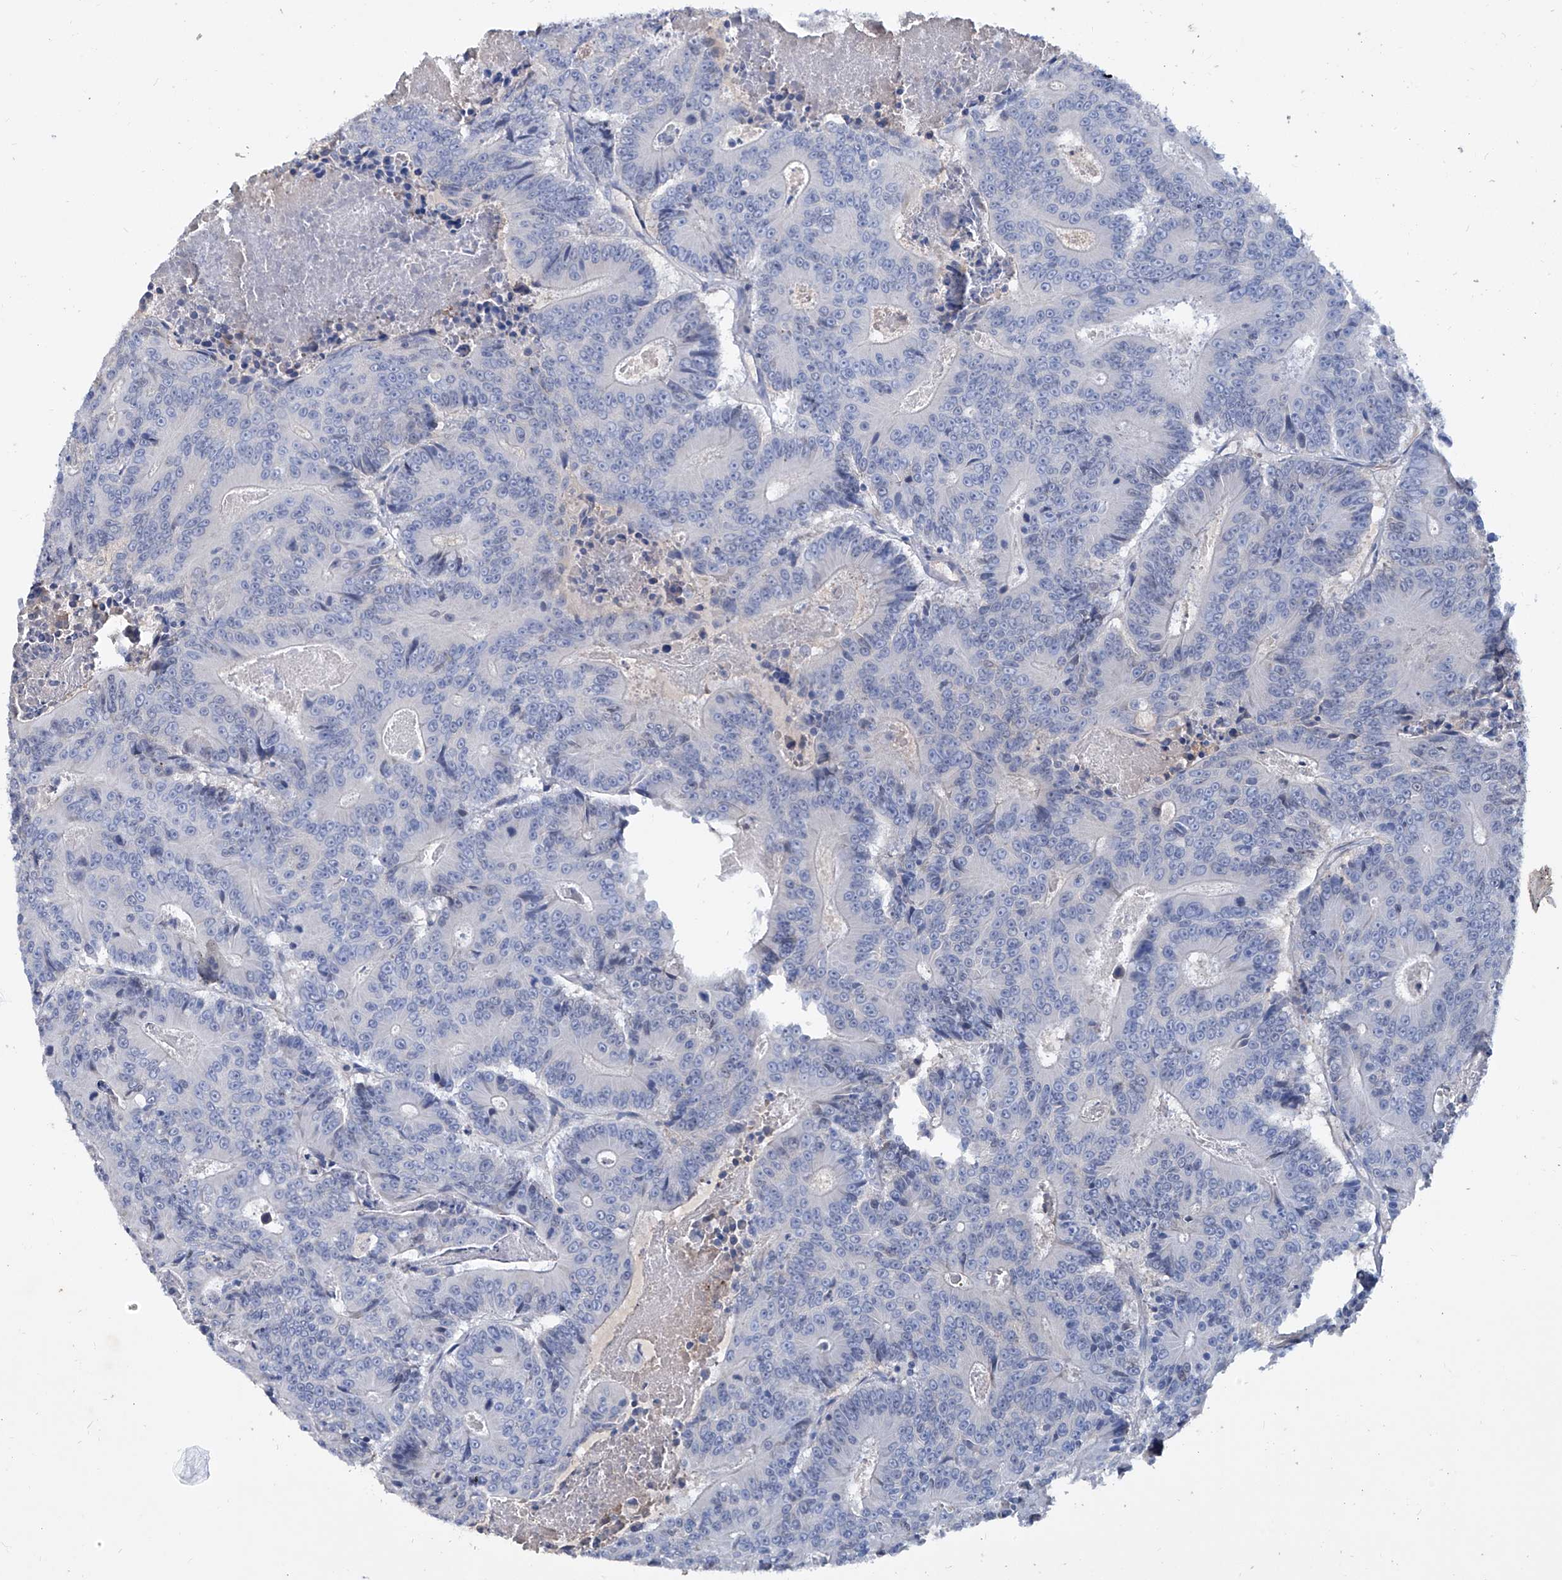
{"staining": {"intensity": "negative", "quantity": "none", "location": "none"}, "tissue": "colorectal cancer", "cell_type": "Tumor cells", "image_type": "cancer", "snomed": [{"axis": "morphology", "description": "Adenocarcinoma, NOS"}, {"axis": "topography", "description": "Colon"}], "caption": "This micrograph is of colorectal cancer (adenocarcinoma) stained with immunohistochemistry to label a protein in brown with the nuclei are counter-stained blue. There is no positivity in tumor cells.", "gene": "KLHL17", "patient": {"sex": "male", "age": 83}}